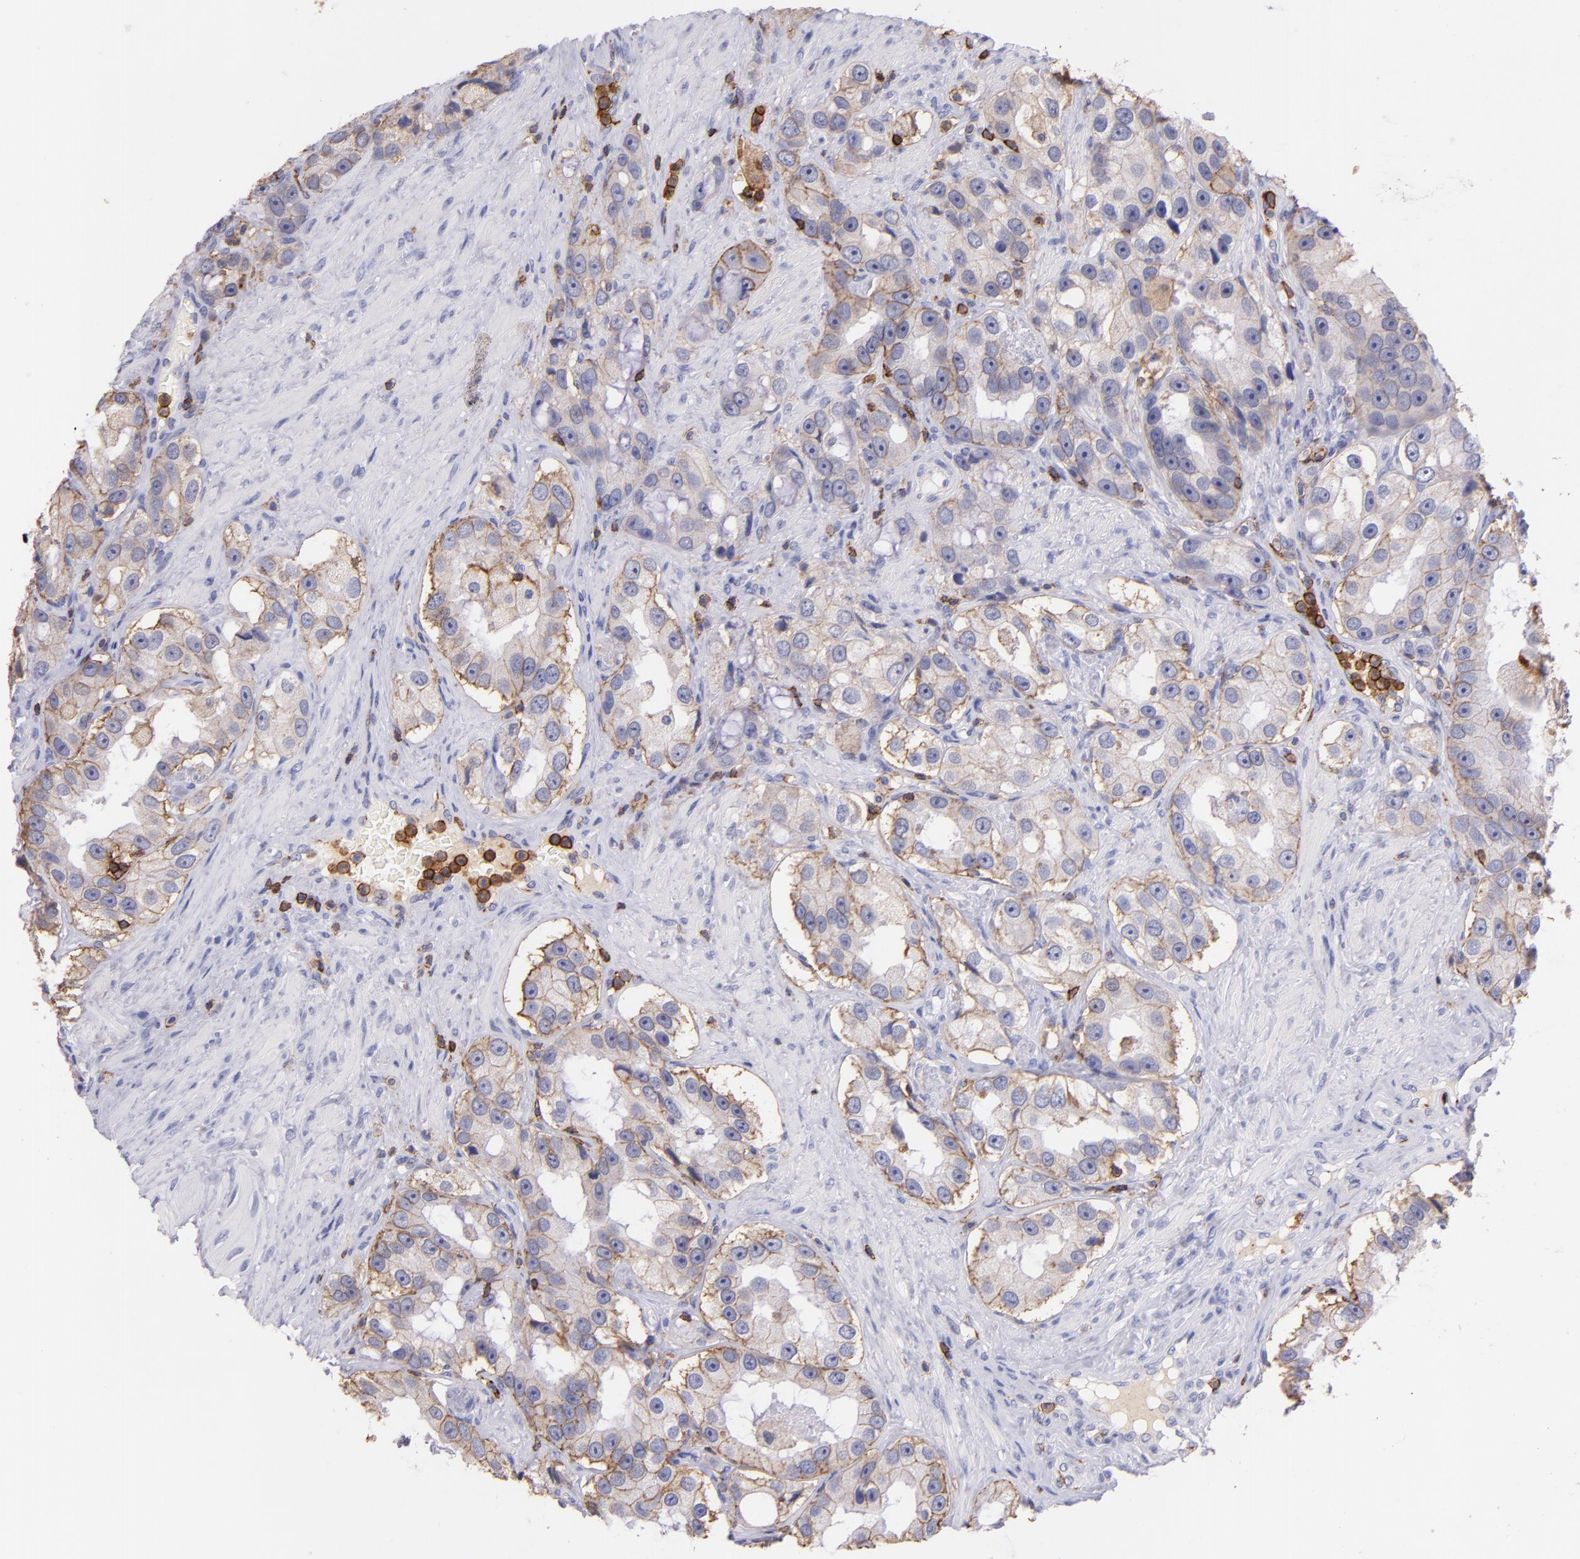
{"staining": {"intensity": "weak", "quantity": "25%-75%", "location": "cytoplasmic/membranous"}, "tissue": "prostate cancer", "cell_type": "Tumor cells", "image_type": "cancer", "snomed": [{"axis": "morphology", "description": "Adenocarcinoma, High grade"}, {"axis": "topography", "description": "Prostate"}], "caption": "IHC of prostate adenocarcinoma (high-grade) reveals low levels of weak cytoplasmic/membranous expression in about 25%-75% of tumor cells.", "gene": "SPN", "patient": {"sex": "male", "age": 63}}